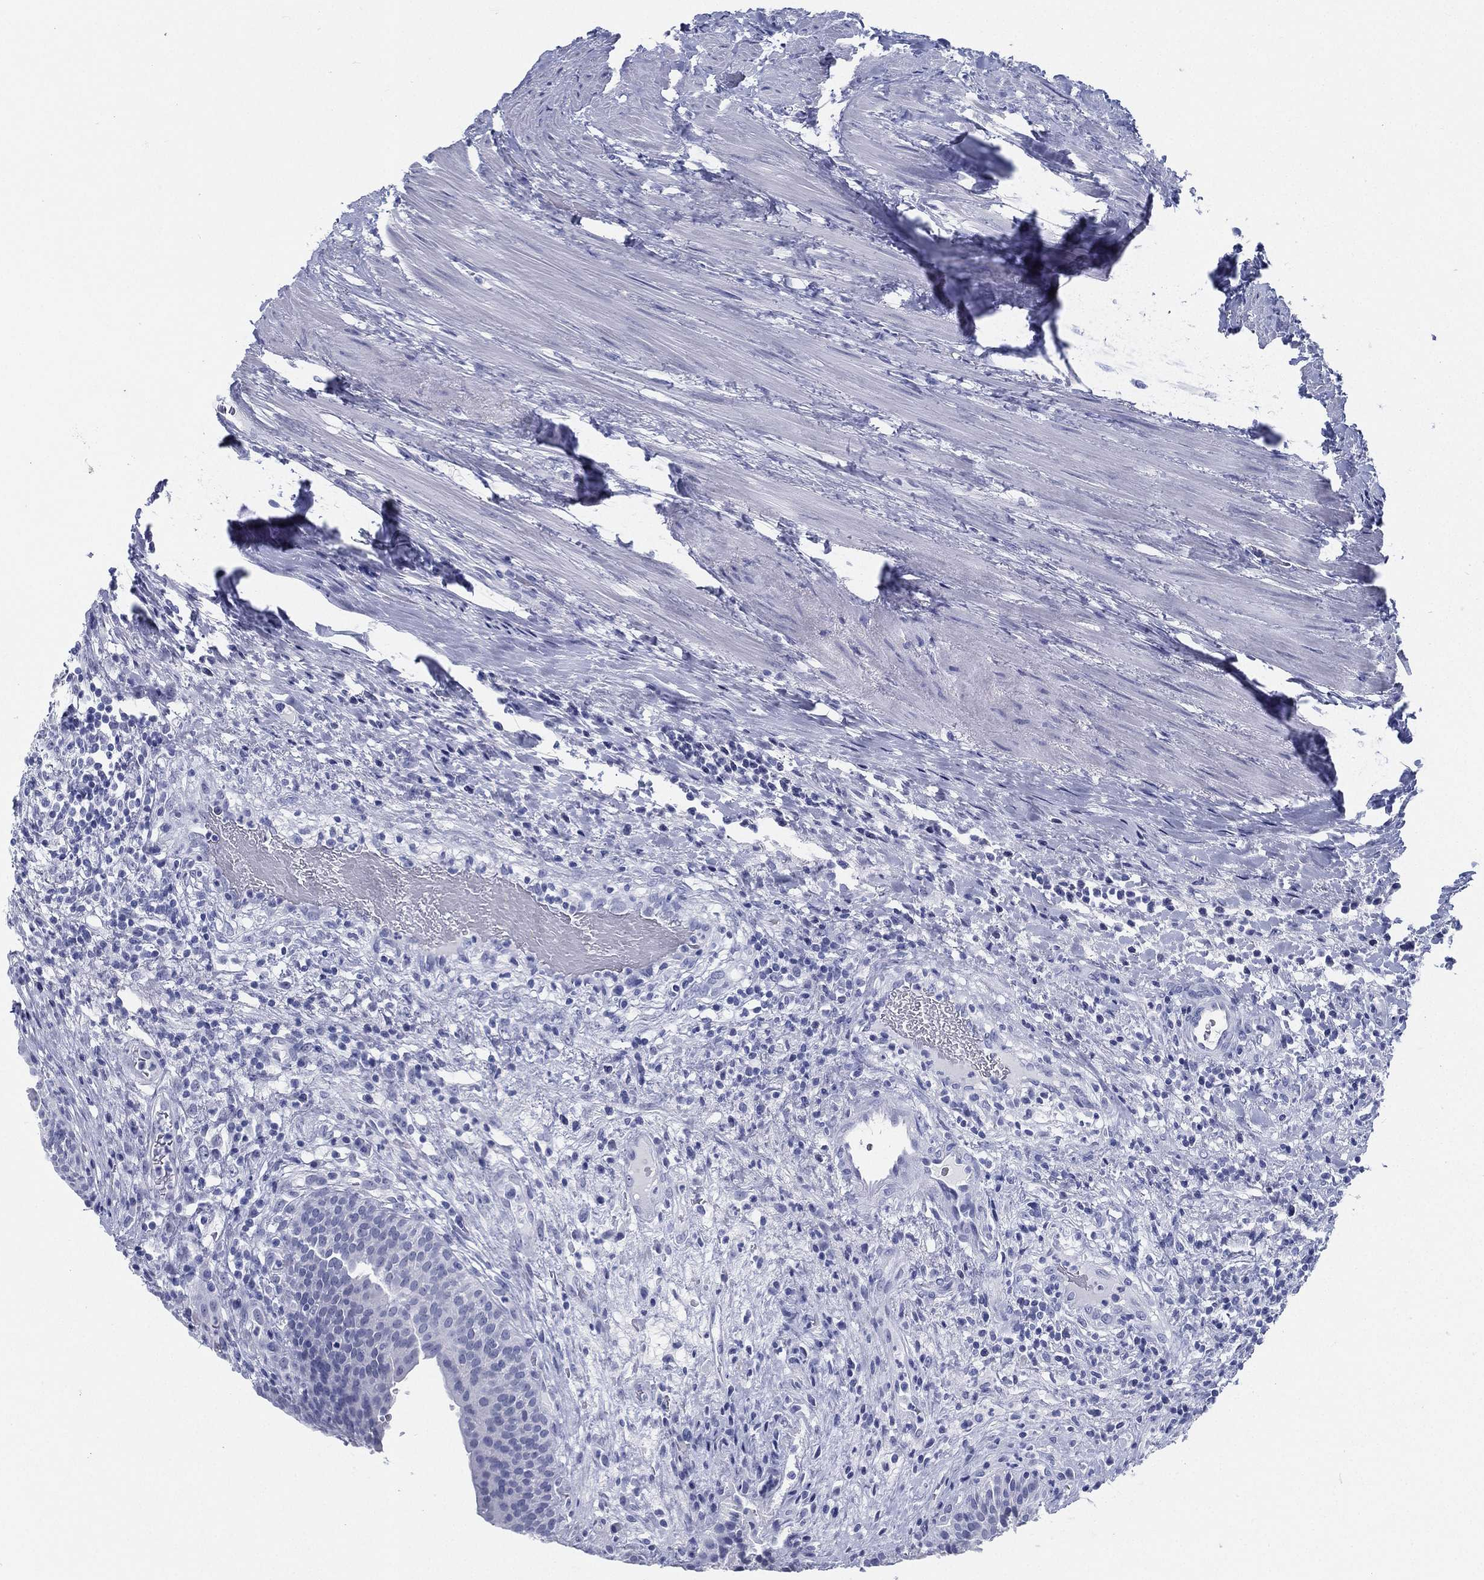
{"staining": {"intensity": "negative", "quantity": "none", "location": "none"}, "tissue": "urinary bladder", "cell_type": "Urothelial cells", "image_type": "normal", "snomed": [{"axis": "morphology", "description": "Normal tissue, NOS"}, {"axis": "topography", "description": "Urinary bladder"}], "caption": "High magnification brightfield microscopy of normal urinary bladder stained with DAB (3,3'-diaminobenzidine) (brown) and counterstained with hematoxylin (blue): urothelial cells show no significant staining. (Stains: DAB (3,3'-diaminobenzidine) immunohistochemistry (IHC) with hematoxylin counter stain, Microscopy: brightfield microscopy at high magnification).", "gene": "ATP1B2", "patient": {"sex": "male", "age": 66}}